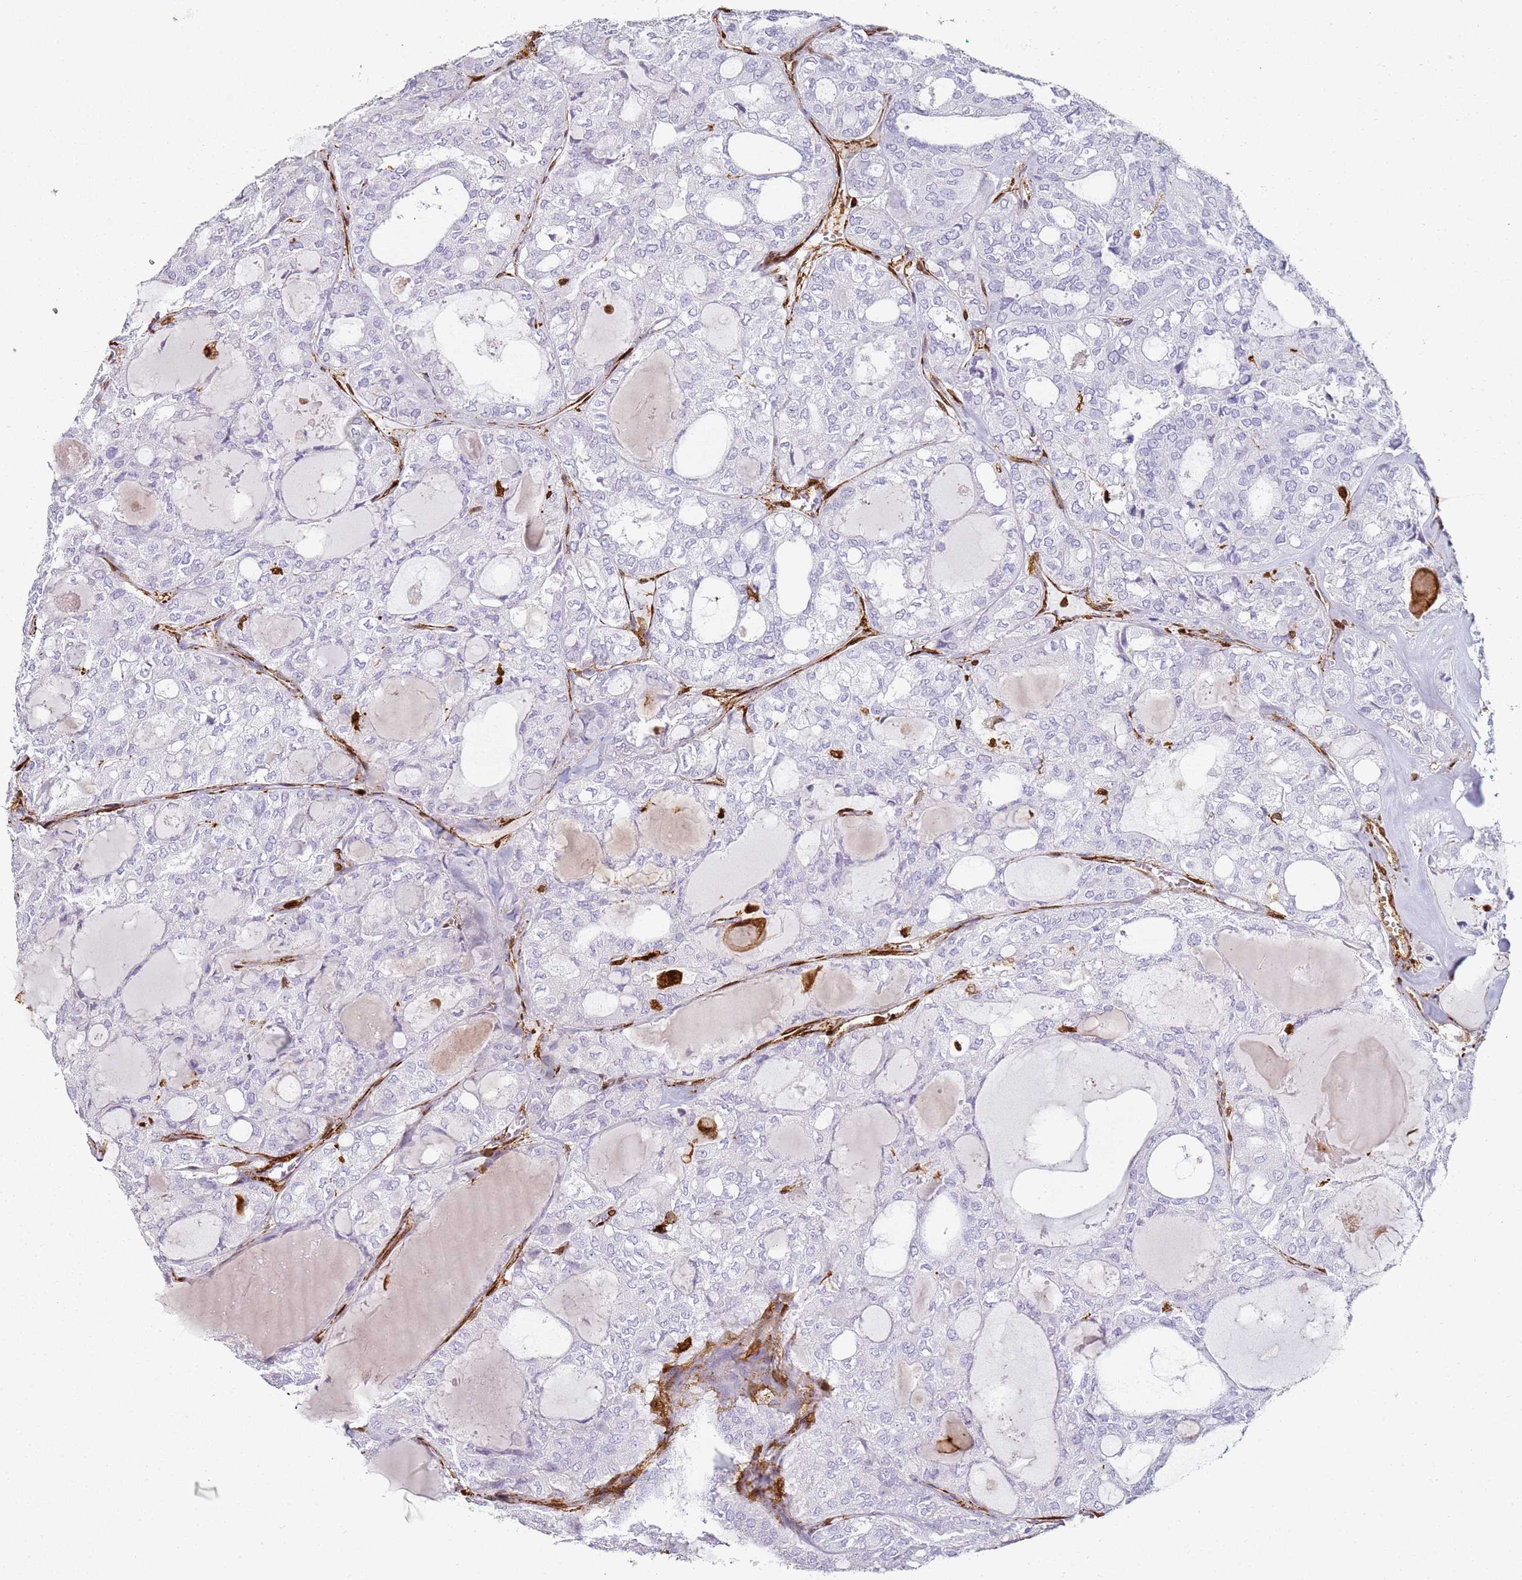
{"staining": {"intensity": "negative", "quantity": "none", "location": "none"}, "tissue": "thyroid cancer", "cell_type": "Tumor cells", "image_type": "cancer", "snomed": [{"axis": "morphology", "description": "Follicular adenoma carcinoma, NOS"}, {"axis": "topography", "description": "Thyroid gland"}], "caption": "High magnification brightfield microscopy of follicular adenoma carcinoma (thyroid) stained with DAB (3,3'-diaminobenzidine) (brown) and counterstained with hematoxylin (blue): tumor cells show no significant expression.", "gene": "S100A4", "patient": {"sex": "male", "age": 75}}